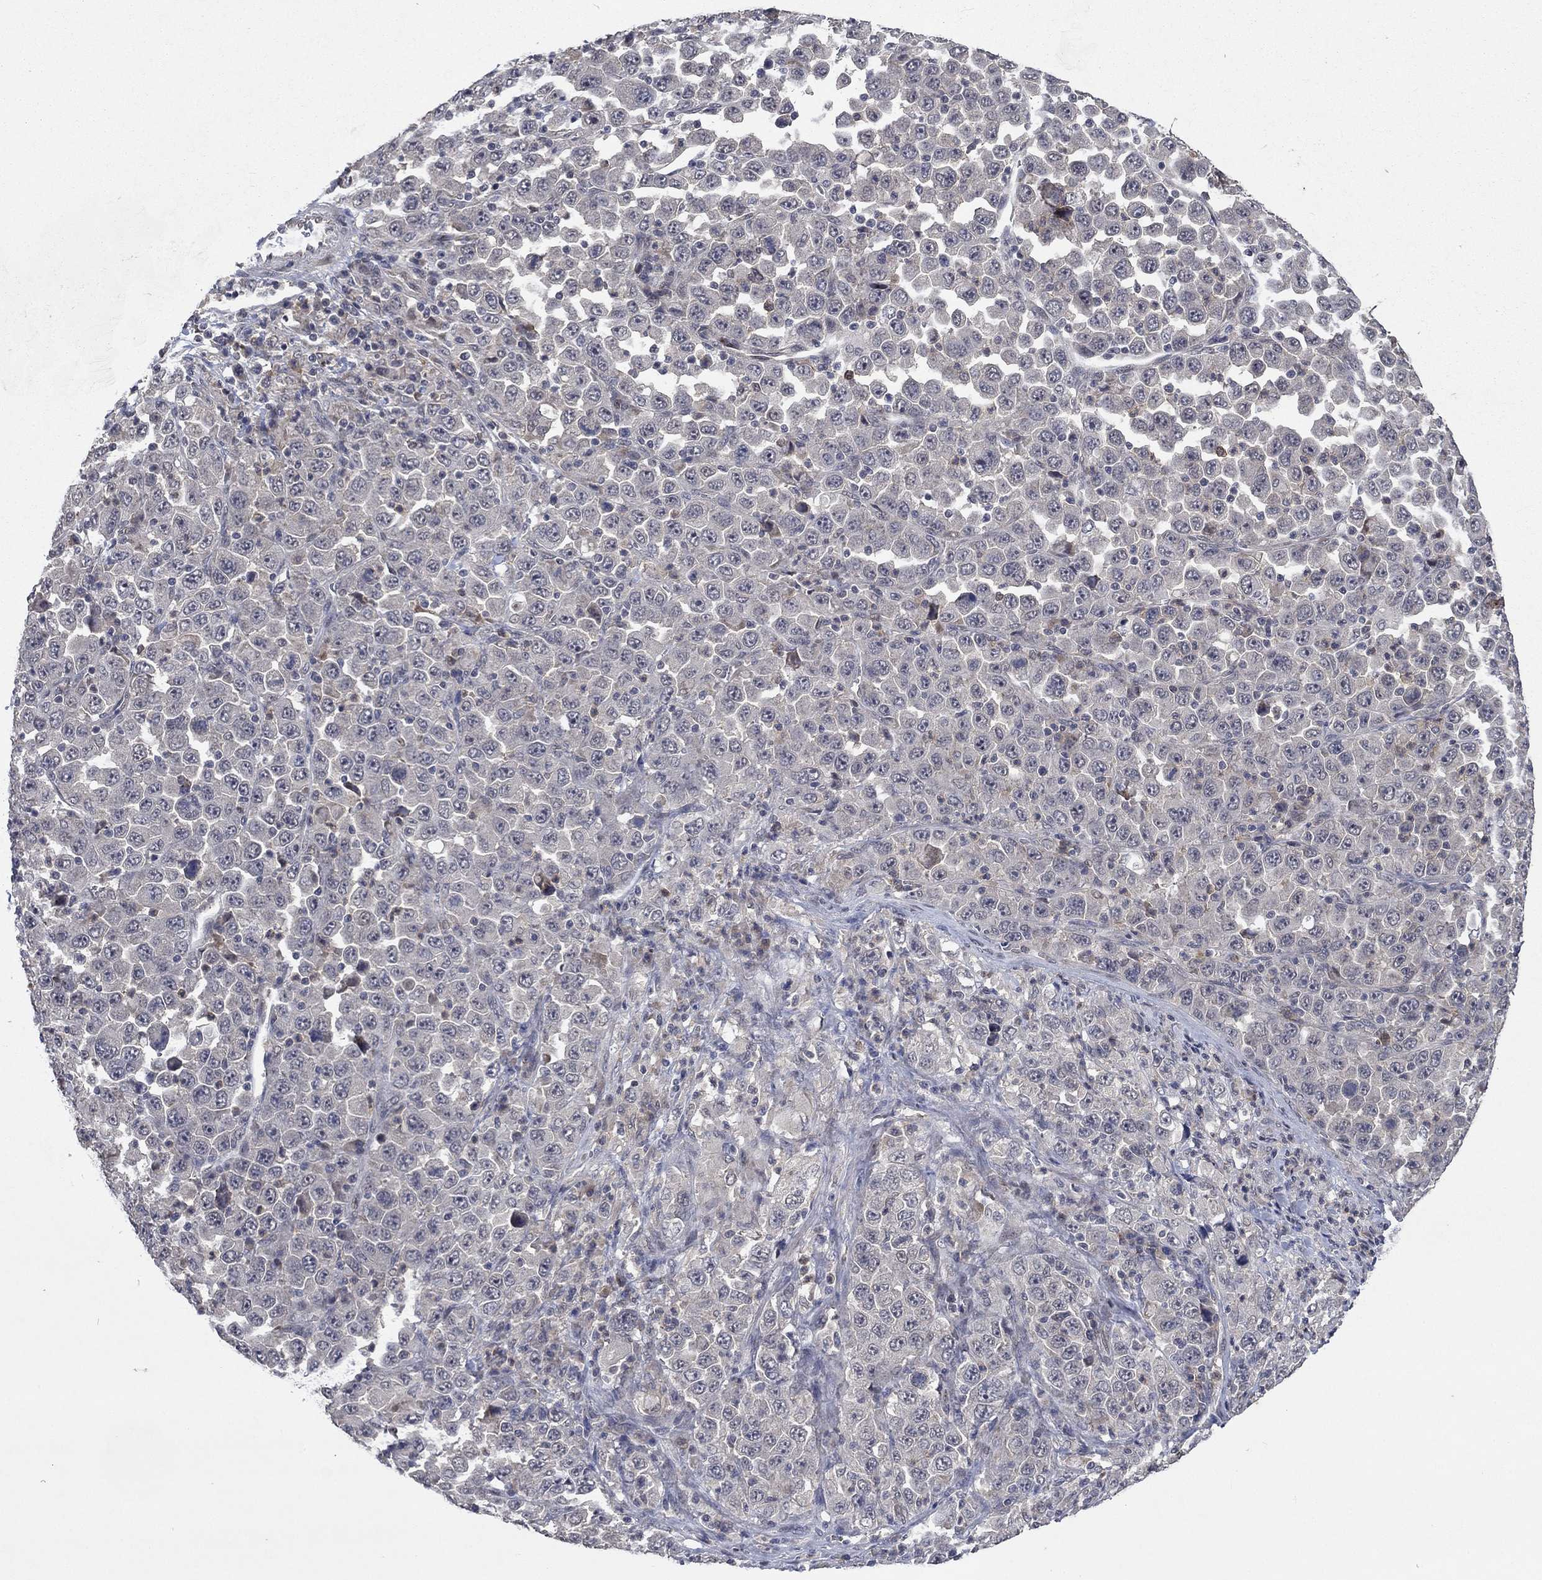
{"staining": {"intensity": "negative", "quantity": "none", "location": "none"}, "tissue": "stomach cancer", "cell_type": "Tumor cells", "image_type": "cancer", "snomed": [{"axis": "morphology", "description": "Normal tissue, NOS"}, {"axis": "morphology", "description": "Adenocarcinoma, NOS"}, {"axis": "topography", "description": "Stomach, upper"}, {"axis": "topography", "description": "Stomach"}], "caption": "Protein analysis of stomach cancer displays no significant expression in tumor cells. The staining was performed using DAB (3,3'-diaminobenzidine) to visualize the protein expression in brown, while the nuclei were stained in blue with hematoxylin (Magnification: 20x).", "gene": "PPP1R9A", "patient": {"sex": "male", "age": 59}}